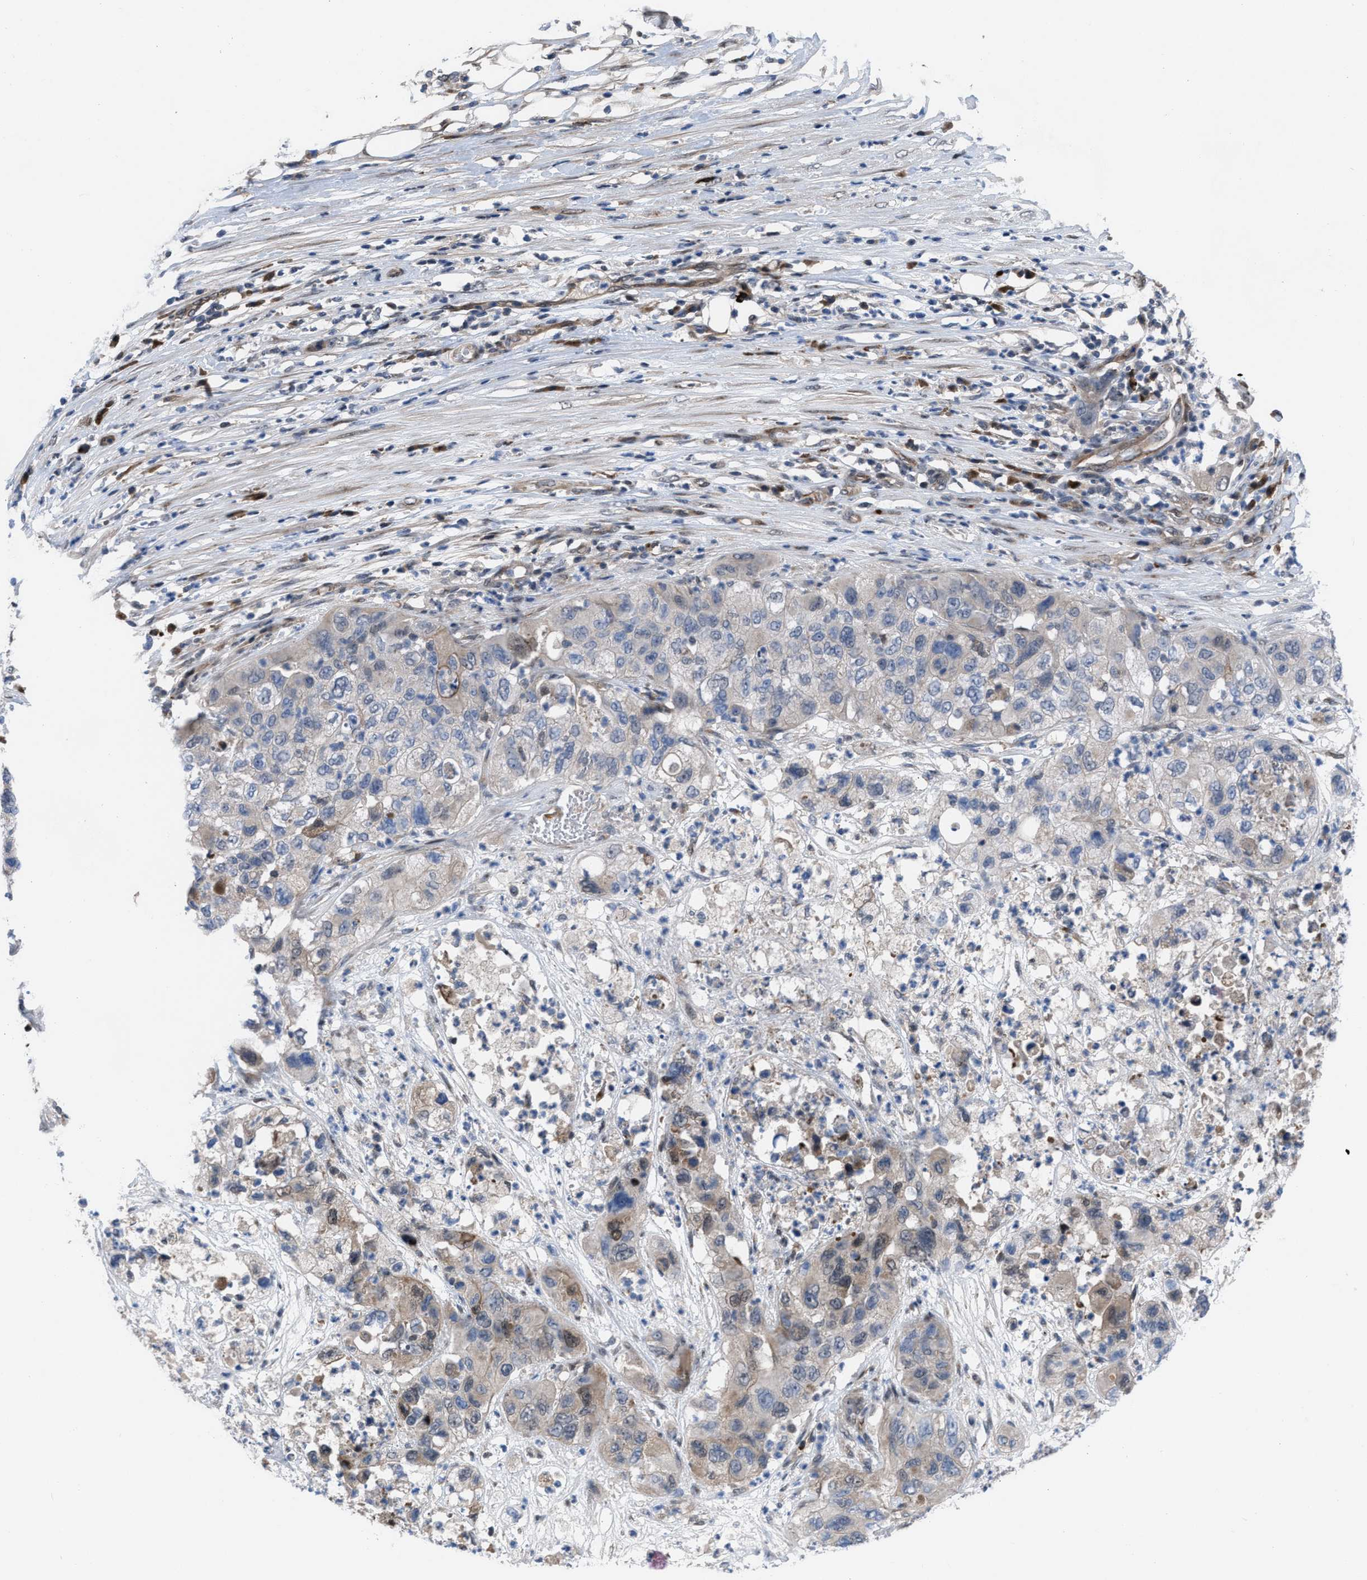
{"staining": {"intensity": "weak", "quantity": "25%-75%", "location": "cytoplasmic/membranous"}, "tissue": "pancreatic cancer", "cell_type": "Tumor cells", "image_type": "cancer", "snomed": [{"axis": "morphology", "description": "Adenocarcinoma, NOS"}, {"axis": "topography", "description": "Pancreas"}], "caption": "This histopathology image displays immunohistochemistry staining of human pancreatic cancer (adenocarcinoma), with low weak cytoplasmic/membranous positivity in about 25%-75% of tumor cells.", "gene": "IL17RE", "patient": {"sex": "female", "age": 78}}